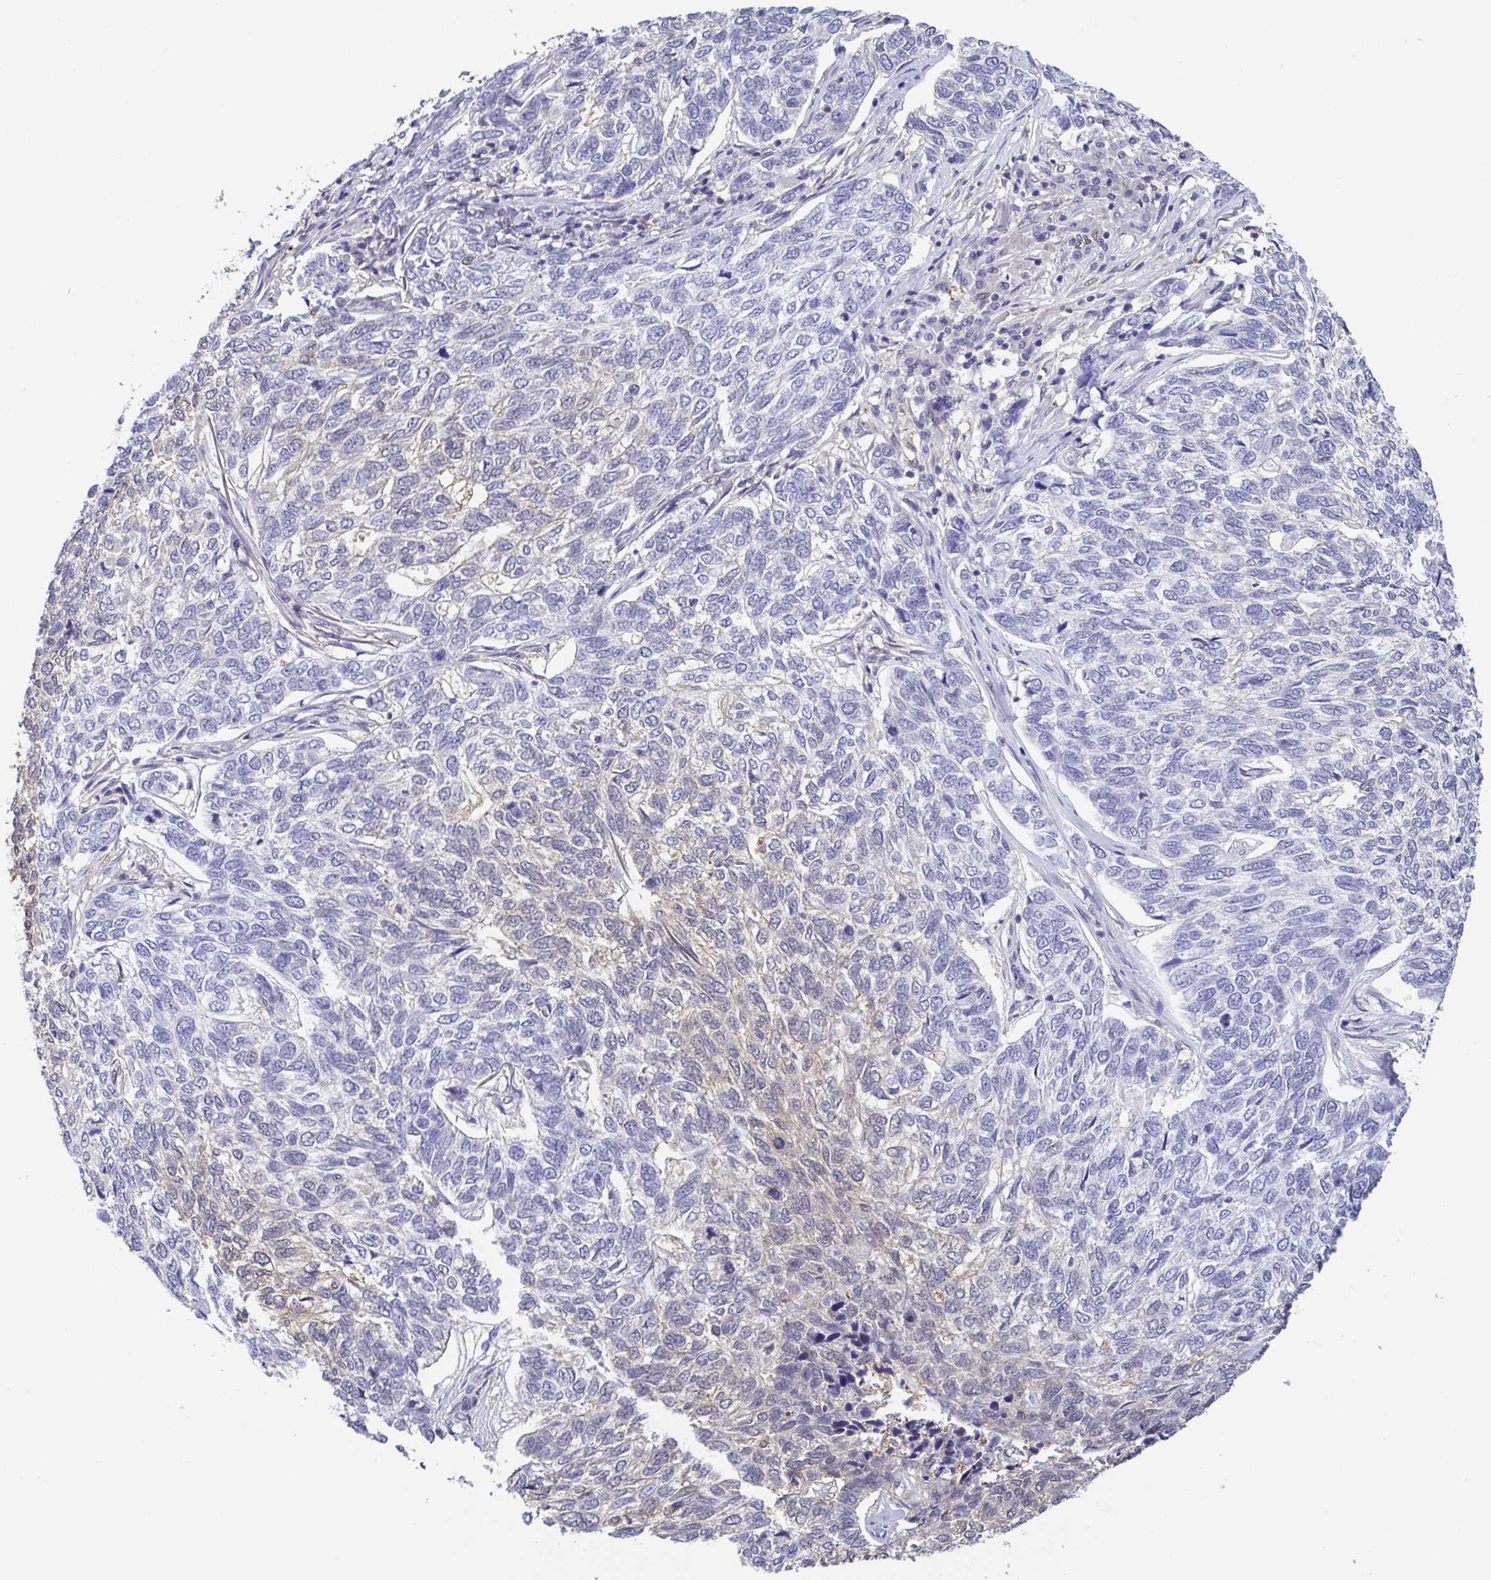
{"staining": {"intensity": "negative", "quantity": "none", "location": "none"}, "tissue": "skin cancer", "cell_type": "Tumor cells", "image_type": "cancer", "snomed": [{"axis": "morphology", "description": "Basal cell carcinoma"}, {"axis": "topography", "description": "Skin"}], "caption": "There is no significant positivity in tumor cells of skin basal cell carcinoma. The staining was performed using DAB to visualize the protein expression in brown, while the nuclei were stained in blue with hematoxylin (Magnification: 20x).", "gene": "LDHC", "patient": {"sex": "female", "age": 65}}